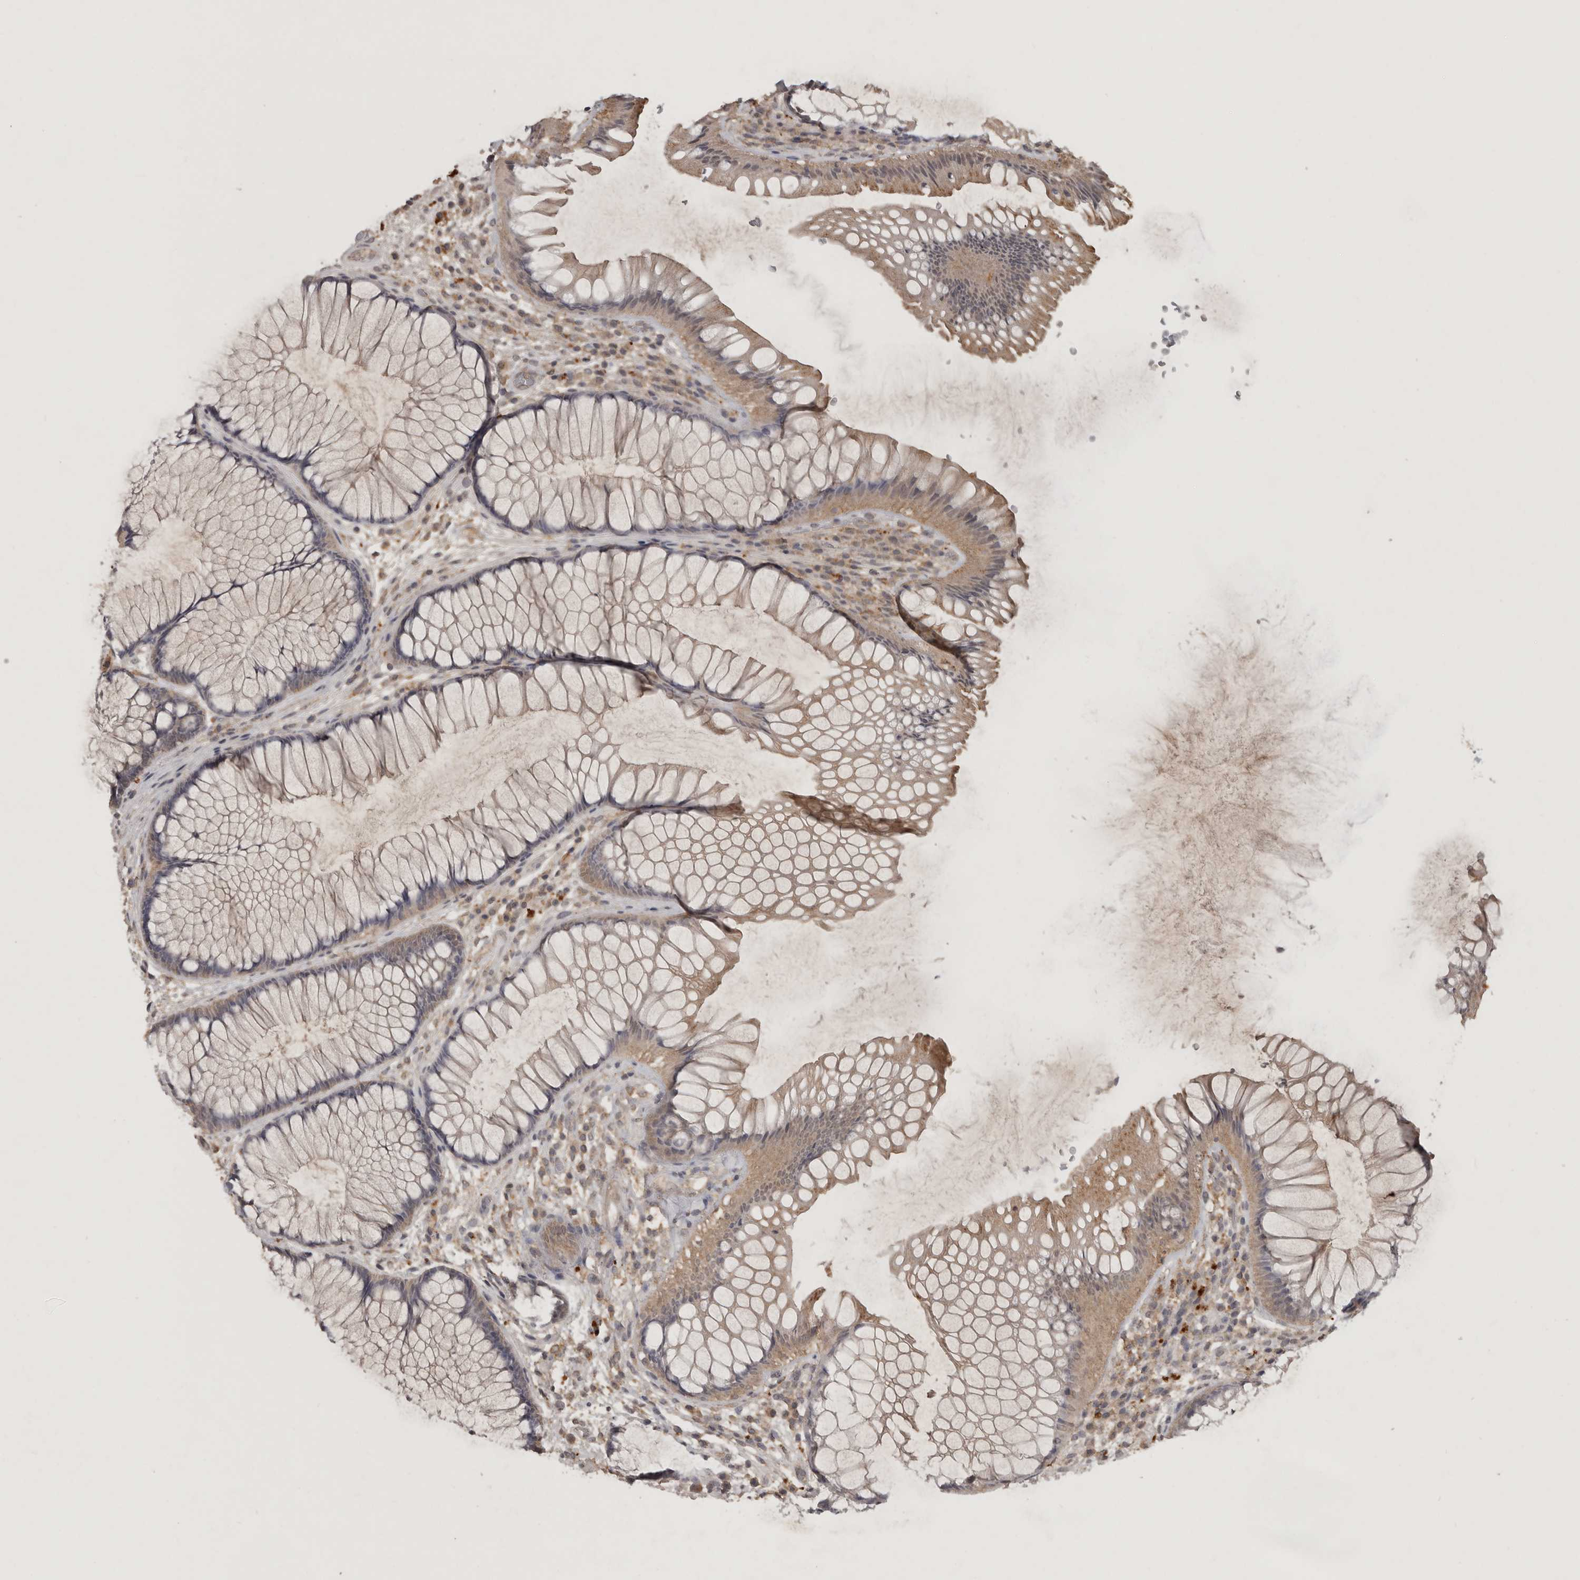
{"staining": {"intensity": "weak", "quantity": "25%-75%", "location": "cytoplasmic/membranous"}, "tissue": "rectum", "cell_type": "Glandular cells", "image_type": "normal", "snomed": [{"axis": "morphology", "description": "Normal tissue, NOS"}, {"axis": "topography", "description": "Rectum"}], "caption": "Glandular cells exhibit weak cytoplasmic/membranous staining in approximately 25%-75% of cells in normal rectum.", "gene": "ADAMTS4", "patient": {"sex": "male", "age": 51}}